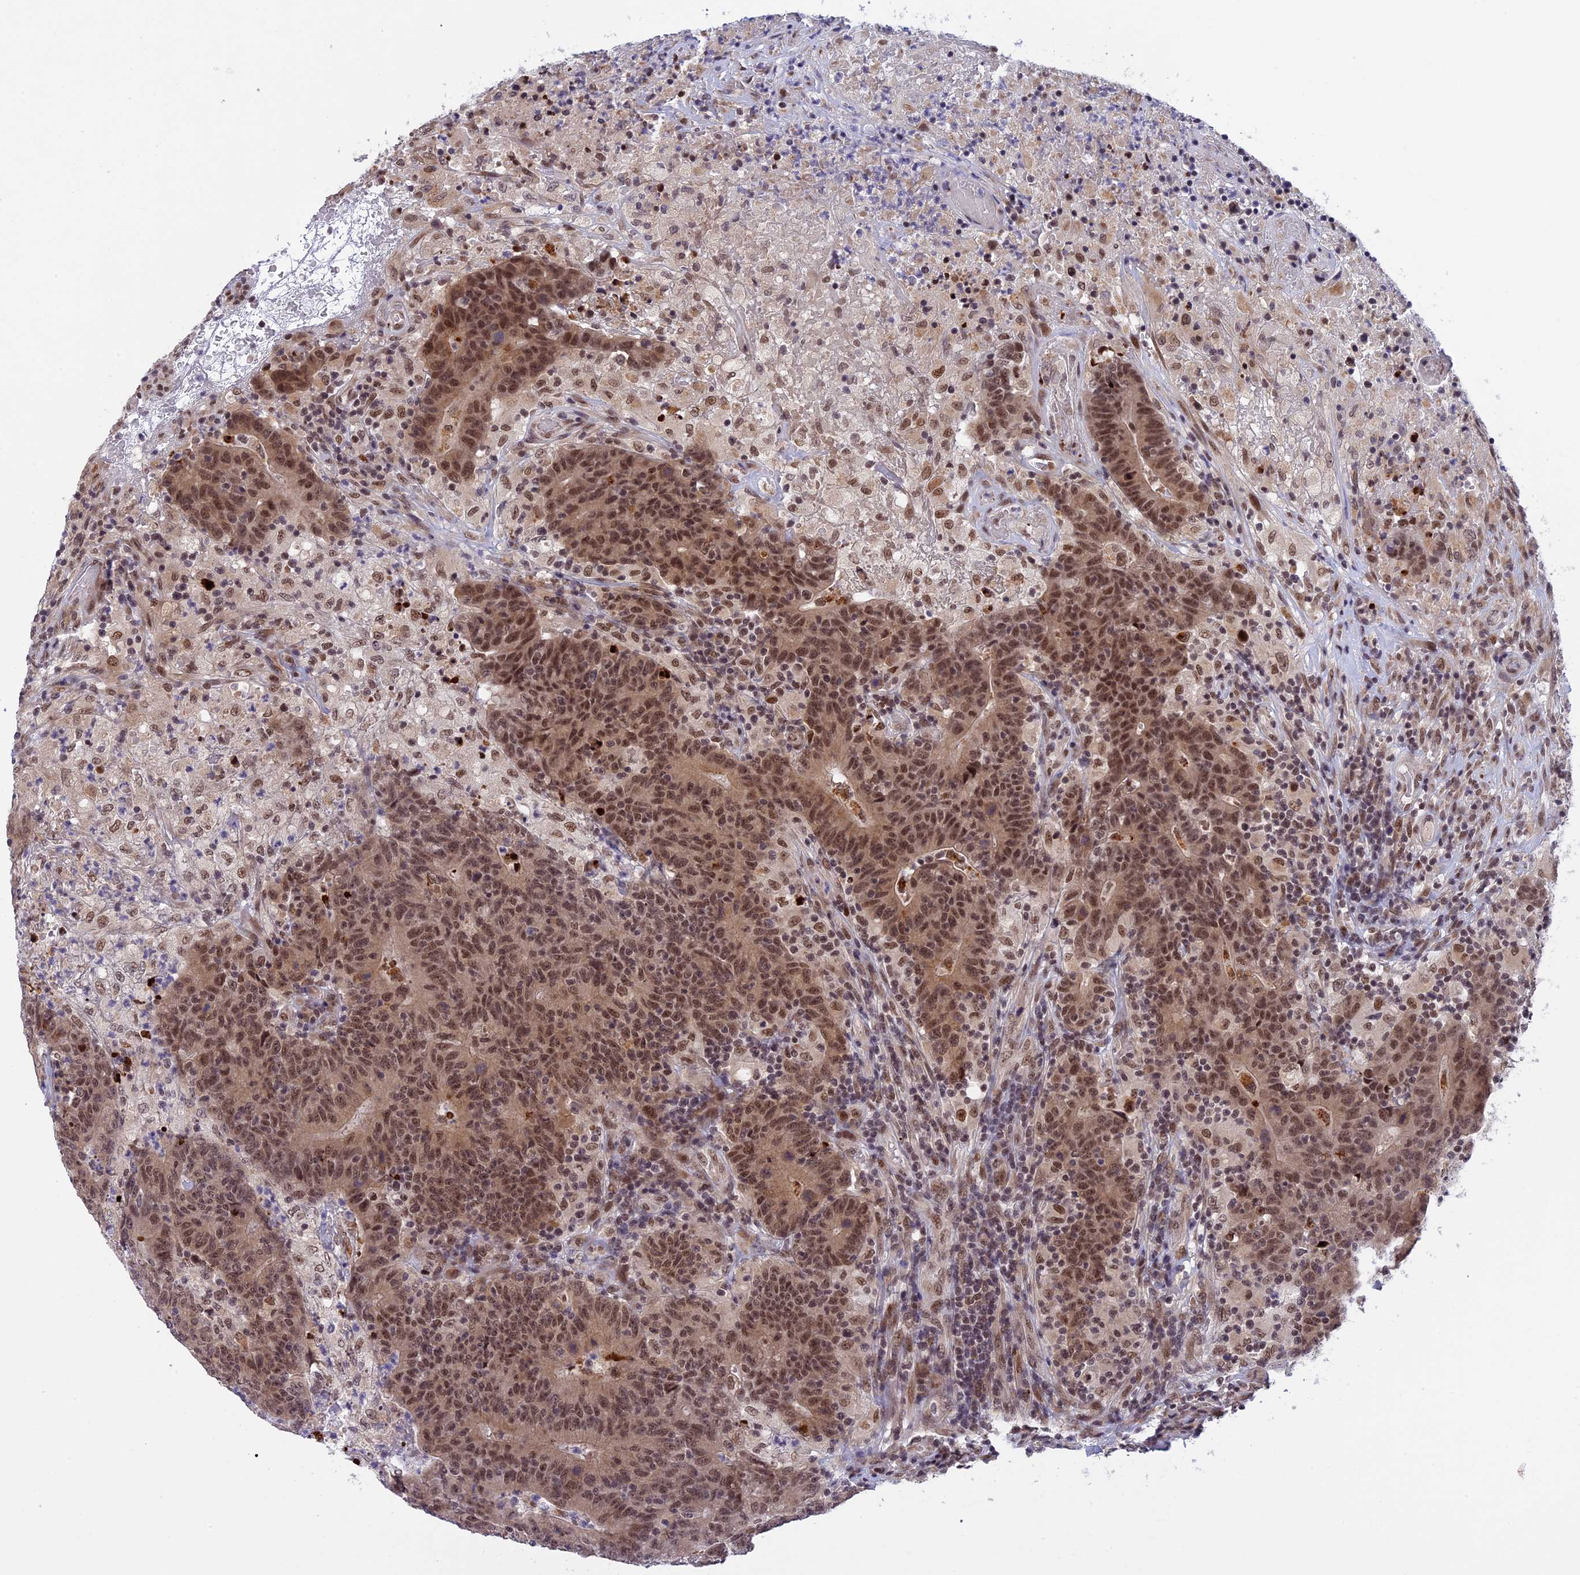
{"staining": {"intensity": "moderate", "quantity": ">75%", "location": "nuclear"}, "tissue": "colorectal cancer", "cell_type": "Tumor cells", "image_type": "cancer", "snomed": [{"axis": "morphology", "description": "Adenocarcinoma, NOS"}, {"axis": "topography", "description": "Colon"}], "caption": "Immunohistochemical staining of colorectal cancer shows moderate nuclear protein staining in approximately >75% of tumor cells.", "gene": "POLR2C", "patient": {"sex": "female", "age": 75}}